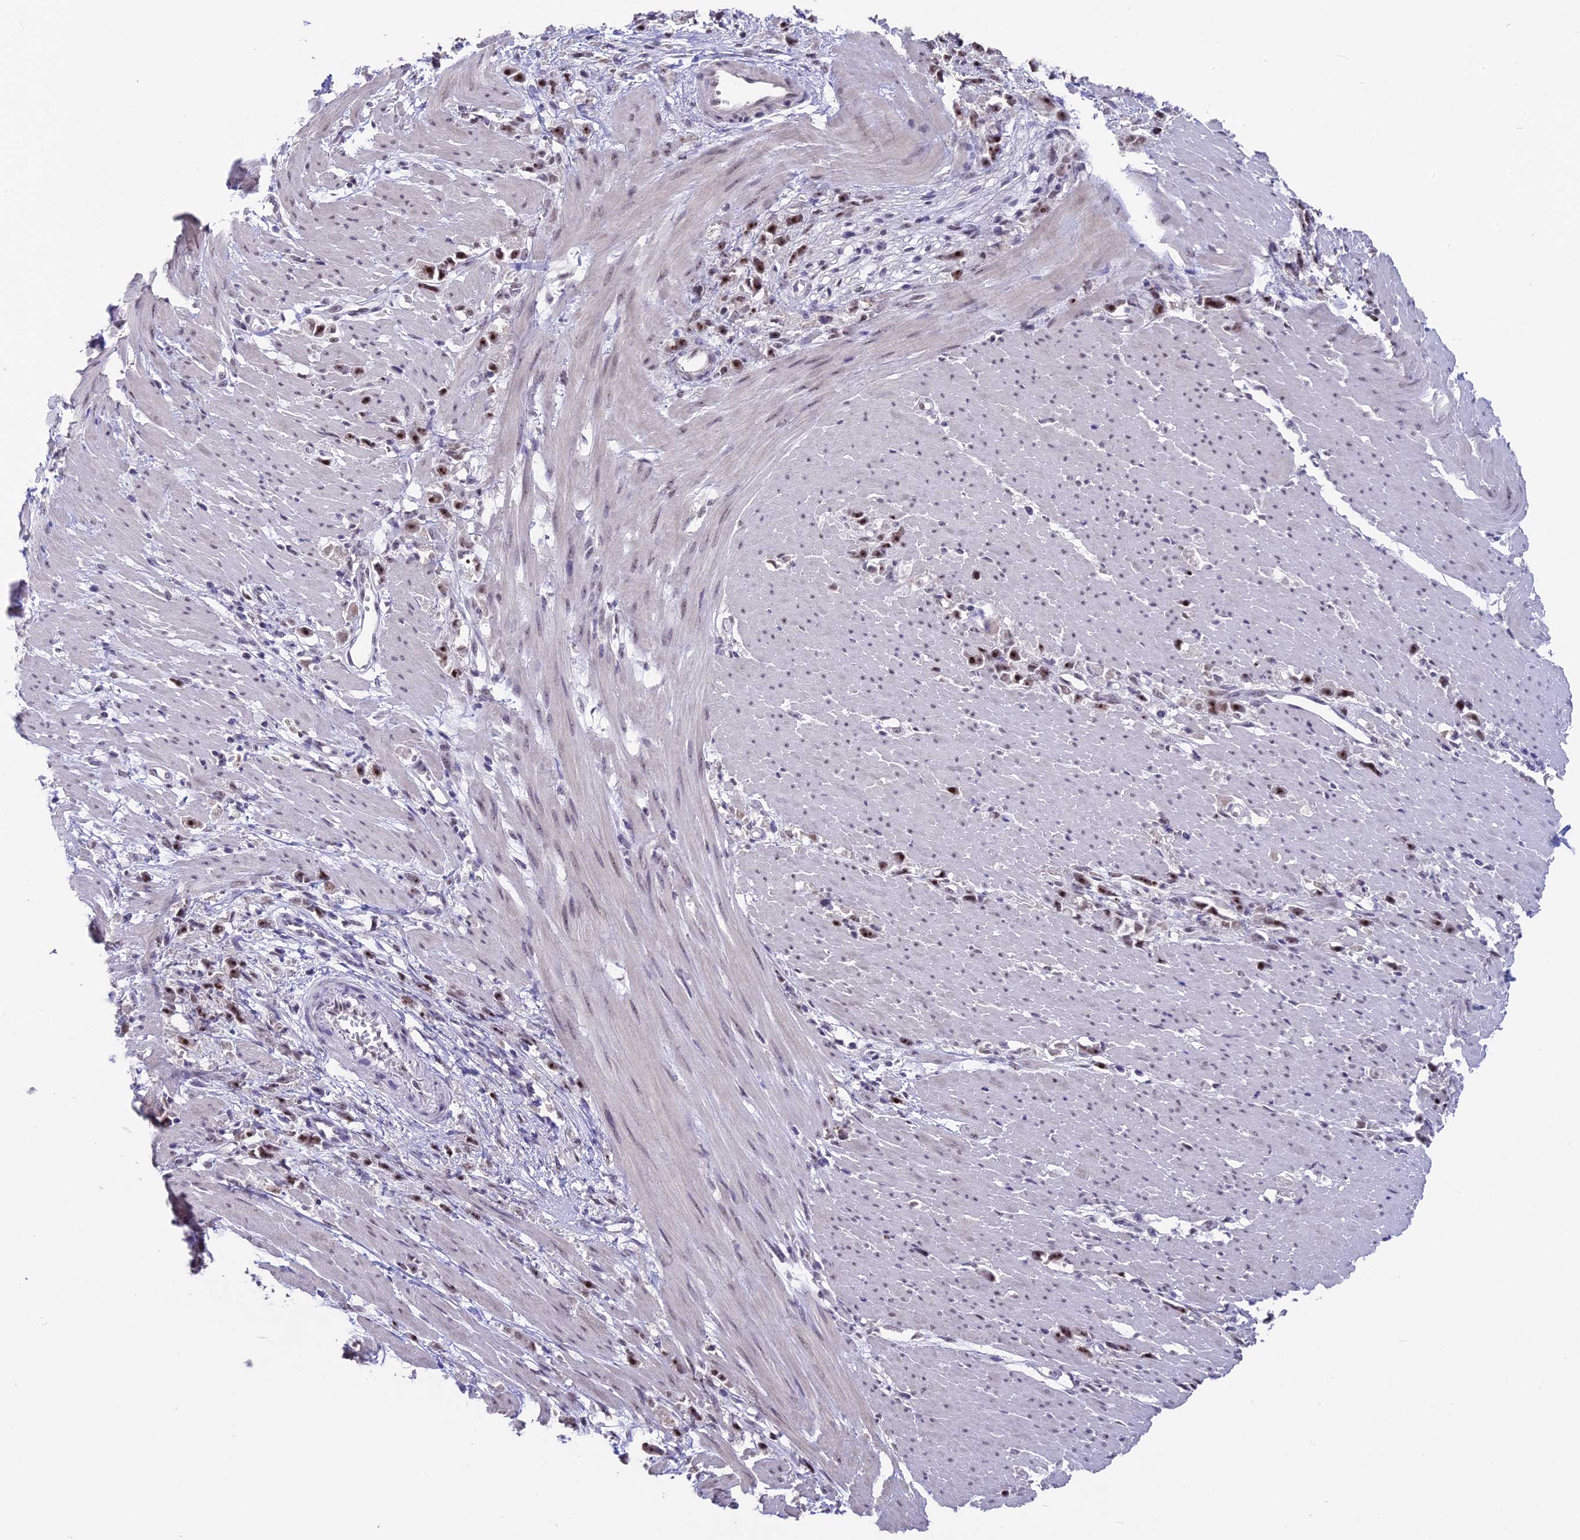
{"staining": {"intensity": "moderate", "quantity": ">75%", "location": "nuclear"}, "tissue": "stomach cancer", "cell_type": "Tumor cells", "image_type": "cancer", "snomed": [{"axis": "morphology", "description": "Adenocarcinoma, NOS"}, {"axis": "topography", "description": "Stomach"}], "caption": "Immunohistochemical staining of stomach adenocarcinoma exhibits moderate nuclear protein expression in about >75% of tumor cells.", "gene": "SETD2", "patient": {"sex": "female", "age": 59}}